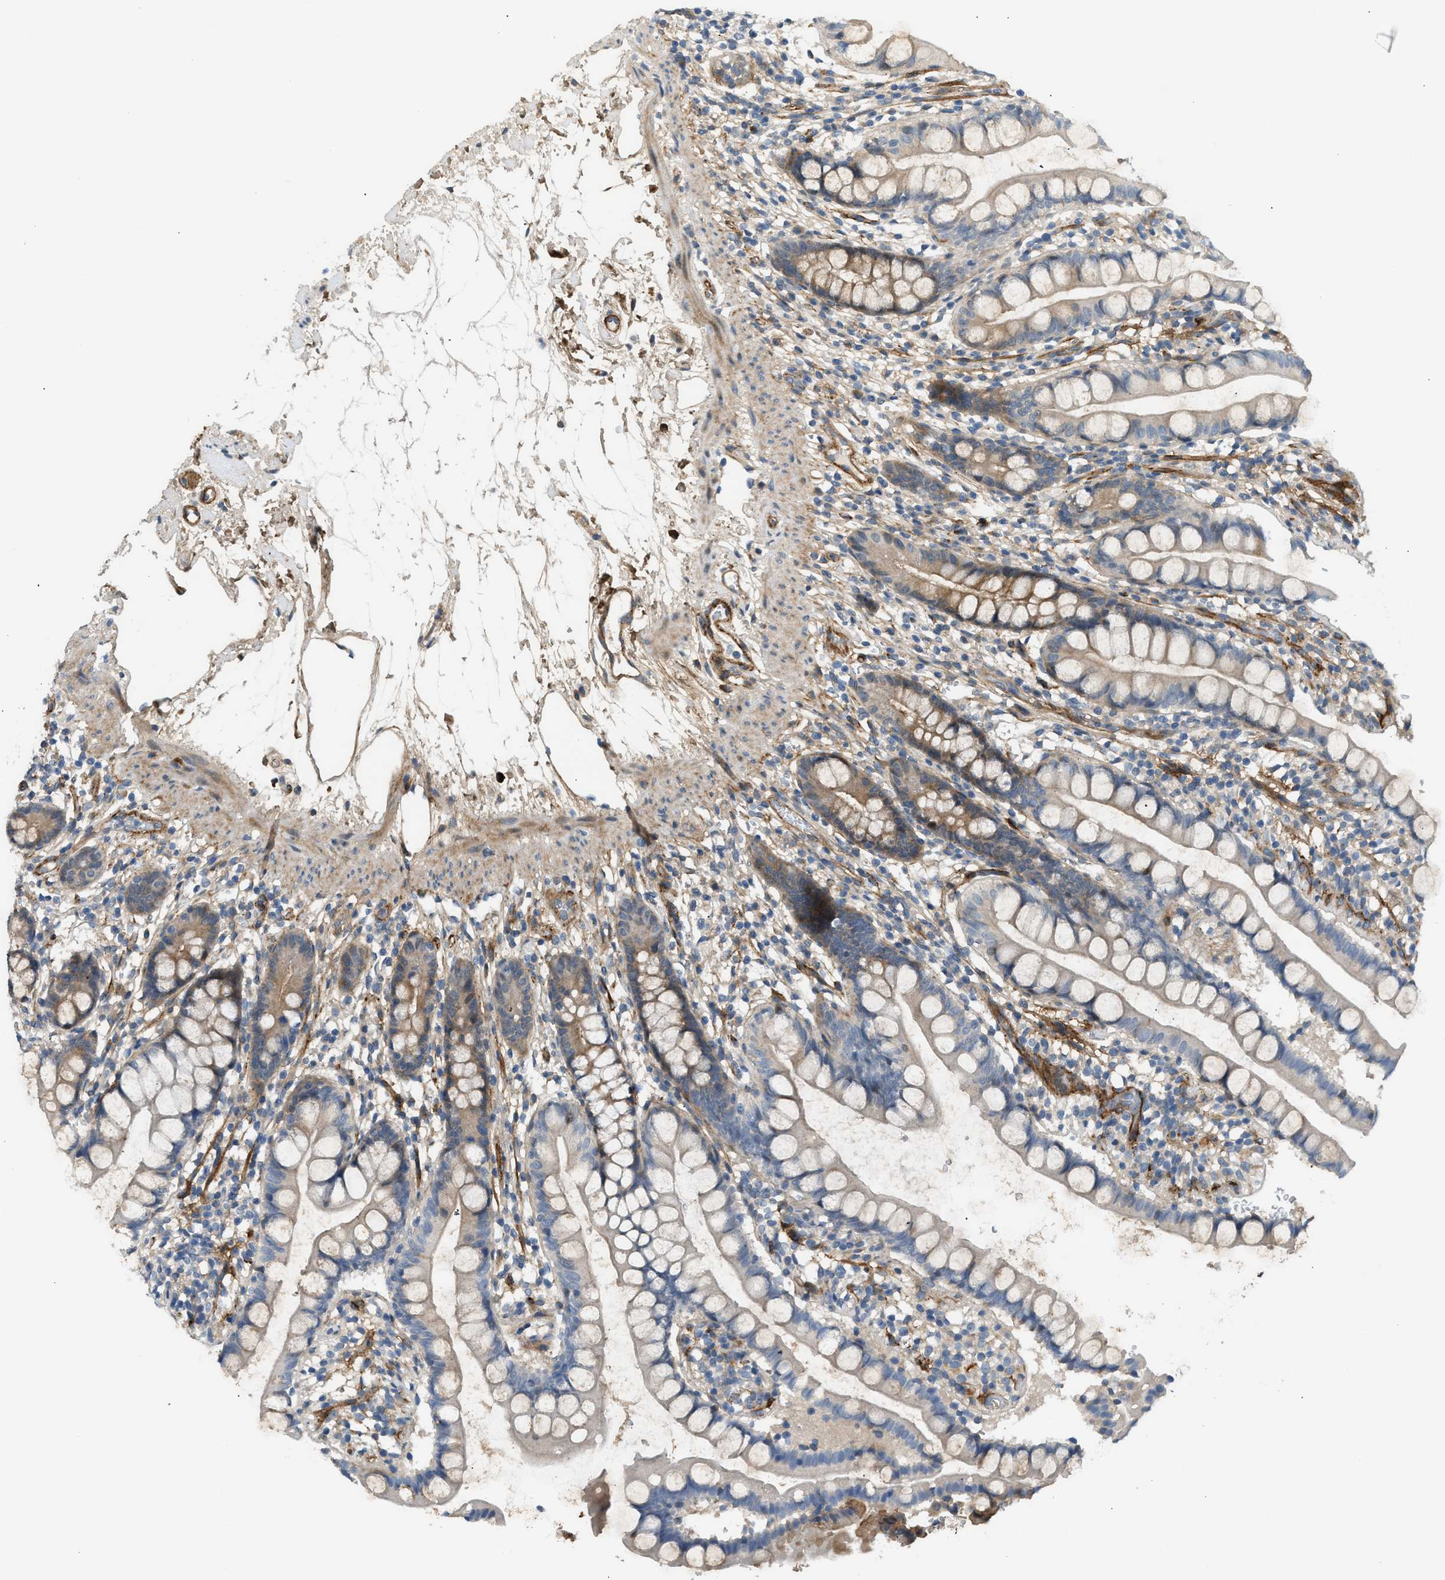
{"staining": {"intensity": "moderate", "quantity": "25%-75%", "location": "cytoplasmic/membranous"}, "tissue": "small intestine", "cell_type": "Glandular cells", "image_type": "normal", "snomed": [{"axis": "morphology", "description": "Normal tissue, NOS"}, {"axis": "topography", "description": "Small intestine"}], "caption": "Glandular cells reveal moderate cytoplasmic/membranous staining in approximately 25%-75% of cells in normal small intestine. Ihc stains the protein in brown and the nuclei are stained blue.", "gene": "EDNRA", "patient": {"sex": "female", "age": 84}}